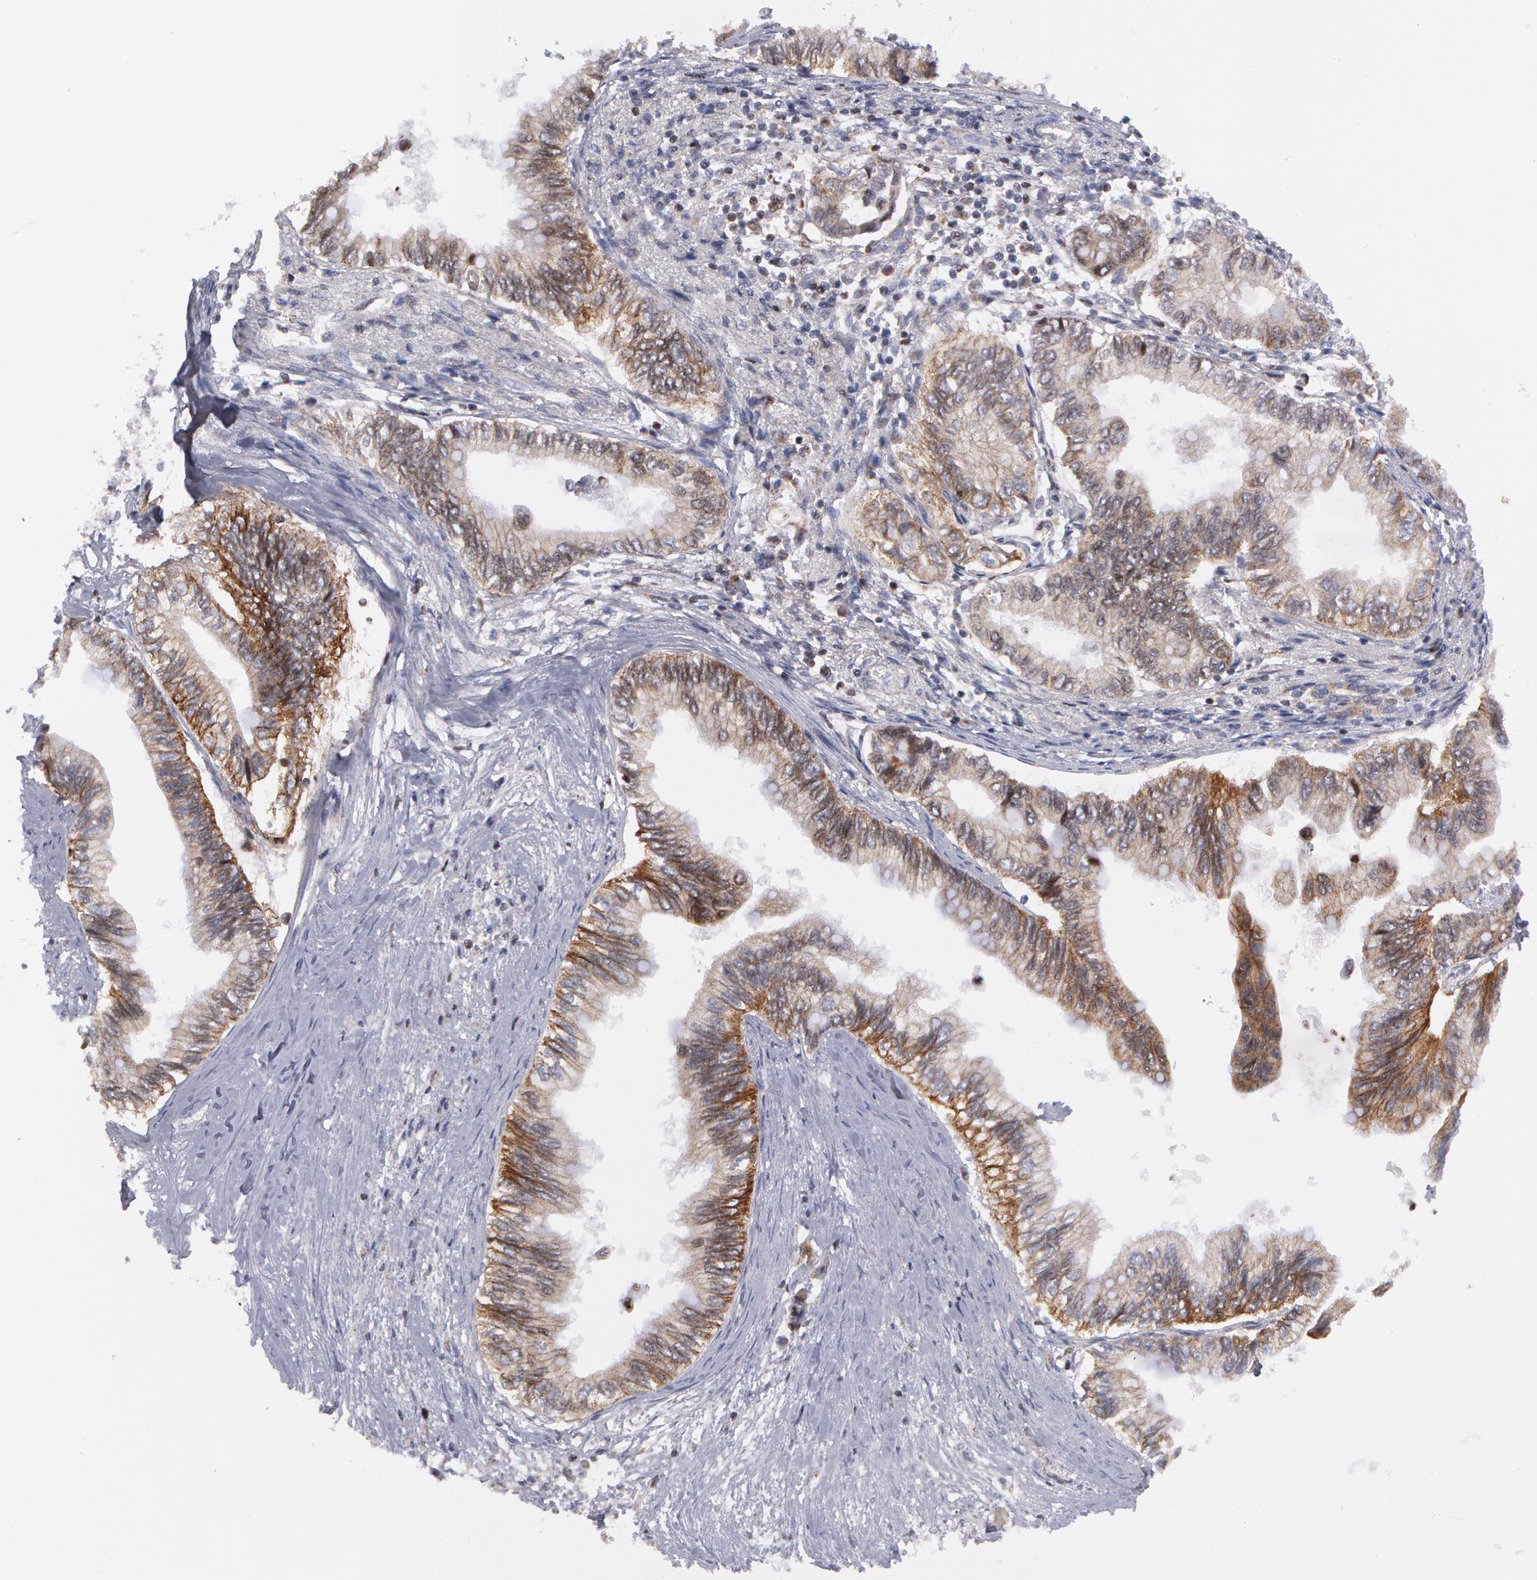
{"staining": {"intensity": "weak", "quantity": "25%-75%", "location": "cytoplasmic/membranous"}, "tissue": "pancreatic cancer", "cell_type": "Tumor cells", "image_type": "cancer", "snomed": [{"axis": "morphology", "description": "Adenocarcinoma, NOS"}, {"axis": "topography", "description": "Pancreas"}], "caption": "Immunohistochemical staining of adenocarcinoma (pancreatic) reveals low levels of weak cytoplasmic/membranous protein positivity in approximately 25%-75% of tumor cells.", "gene": "ERBB2", "patient": {"sex": "female", "age": 66}}